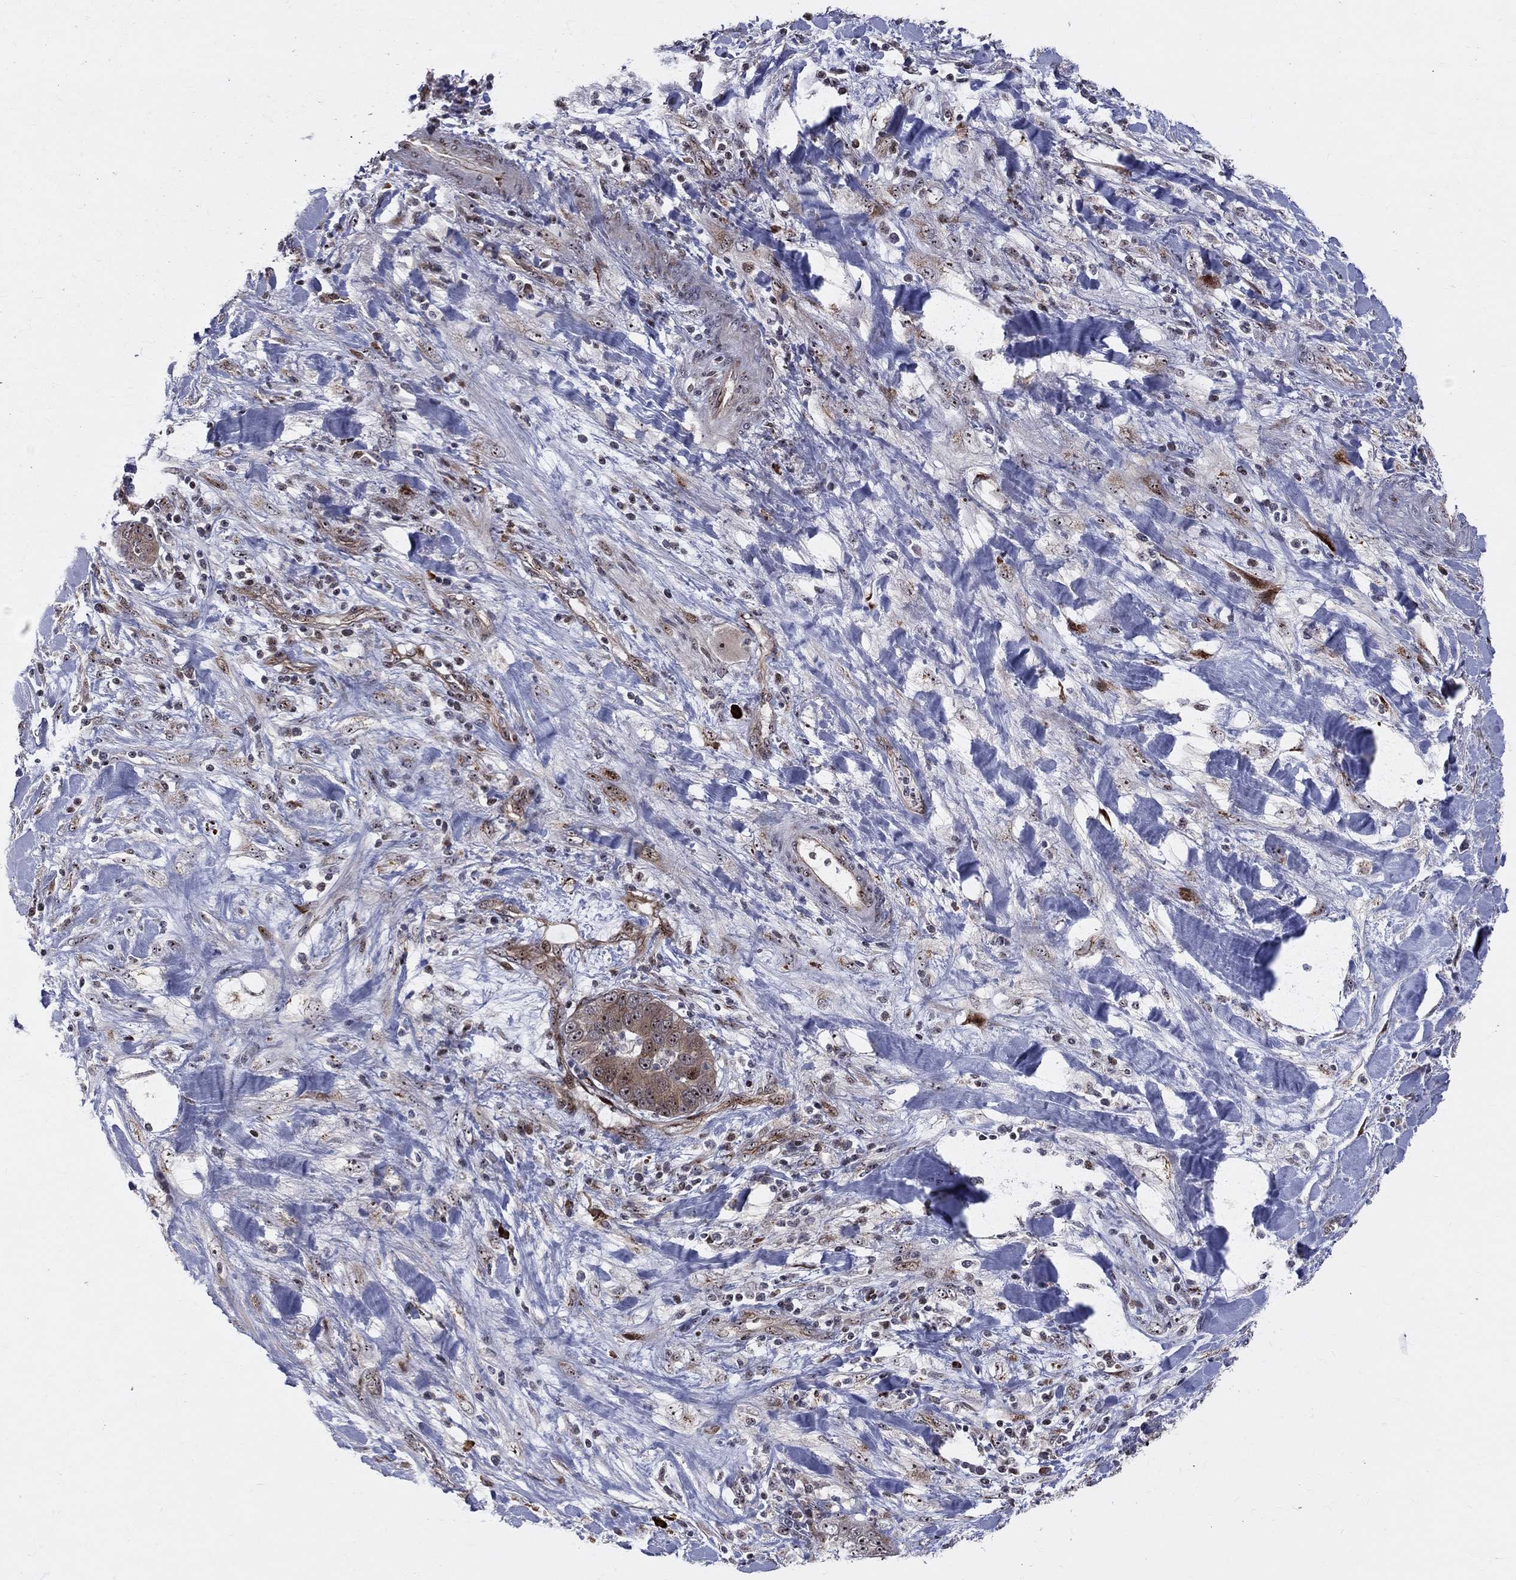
{"staining": {"intensity": "strong", "quantity": ">75%", "location": "nuclear"}, "tissue": "liver cancer", "cell_type": "Tumor cells", "image_type": "cancer", "snomed": [{"axis": "morphology", "description": "Cholangiocarcinoma"}, {"axis": "topography", "description": "Liver"}], "caption": "Immunohistochemical staining of human liver cancer (cholangiocarcinoma) demonstrates high levels of strong nuclear expression in about >75% of tumor cells.", "gene": "VHL", "patient": {"sex": "female", "age": 52}}